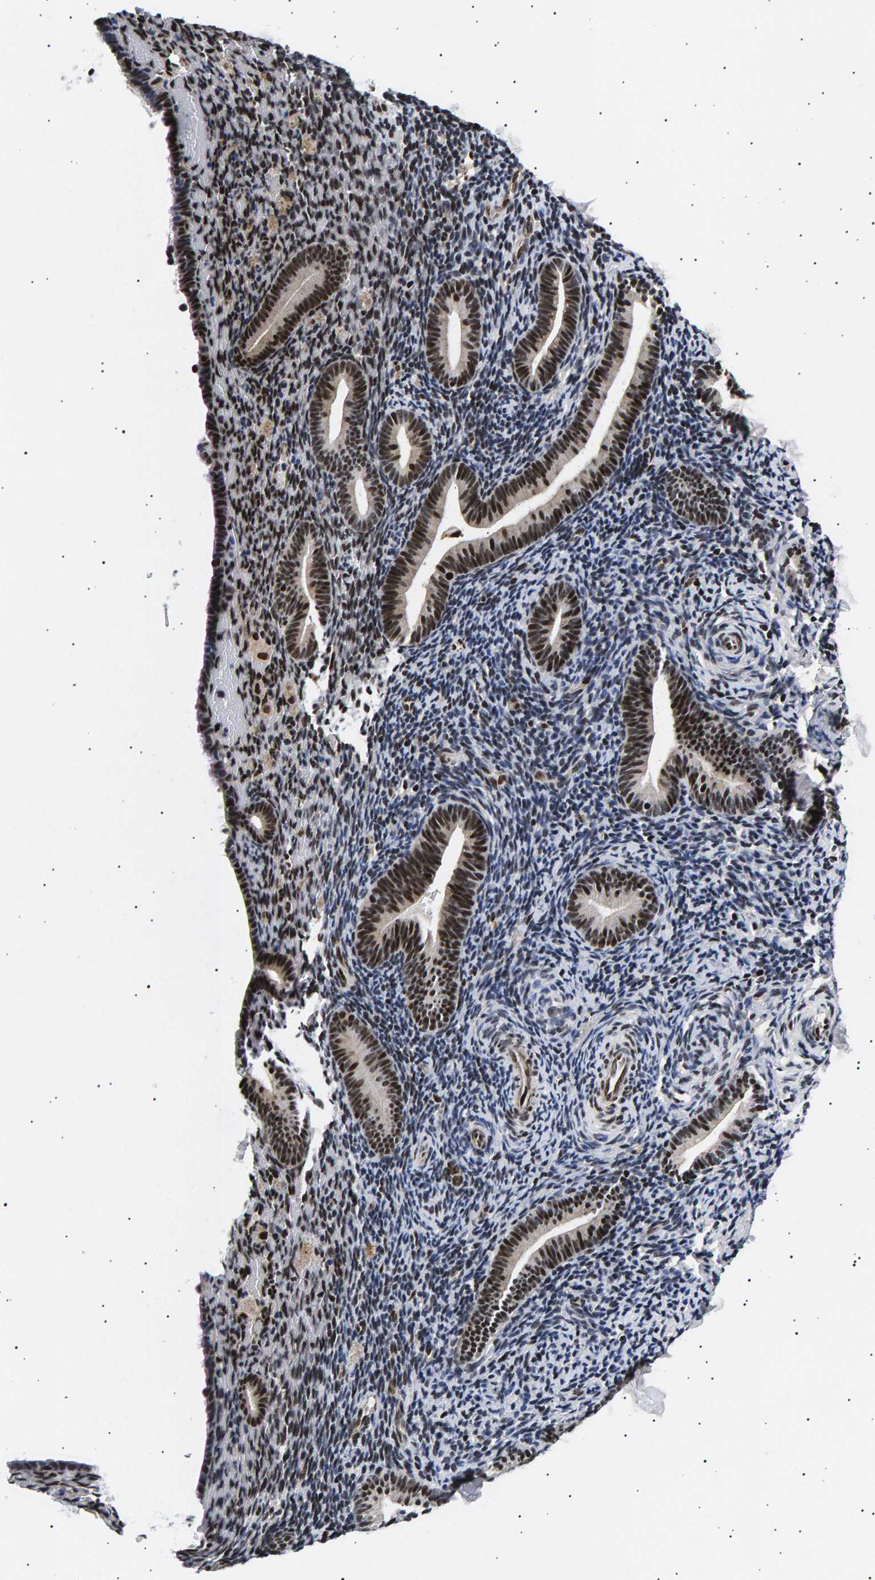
{"staining": {"intensity": "moderate", "quantity": "<25%", "location": "nuclear"}, "tissue": "endometrium", "cell_type": "Cells in endometrial stroma", "image_type": "normal", "snomed": [{"axis": "morphology", "description": "Normal tissue, NOS"}, {"axis": "topography", "description": "Endometrium"}], "caption": "Brown immunohistochemical staining in benign human endometrium displays moderate nuclear staining in about <25% of cells in endometrial stroma.", "gene": "ANKRD40", "patient": {"sex": "female", "age": 51}}